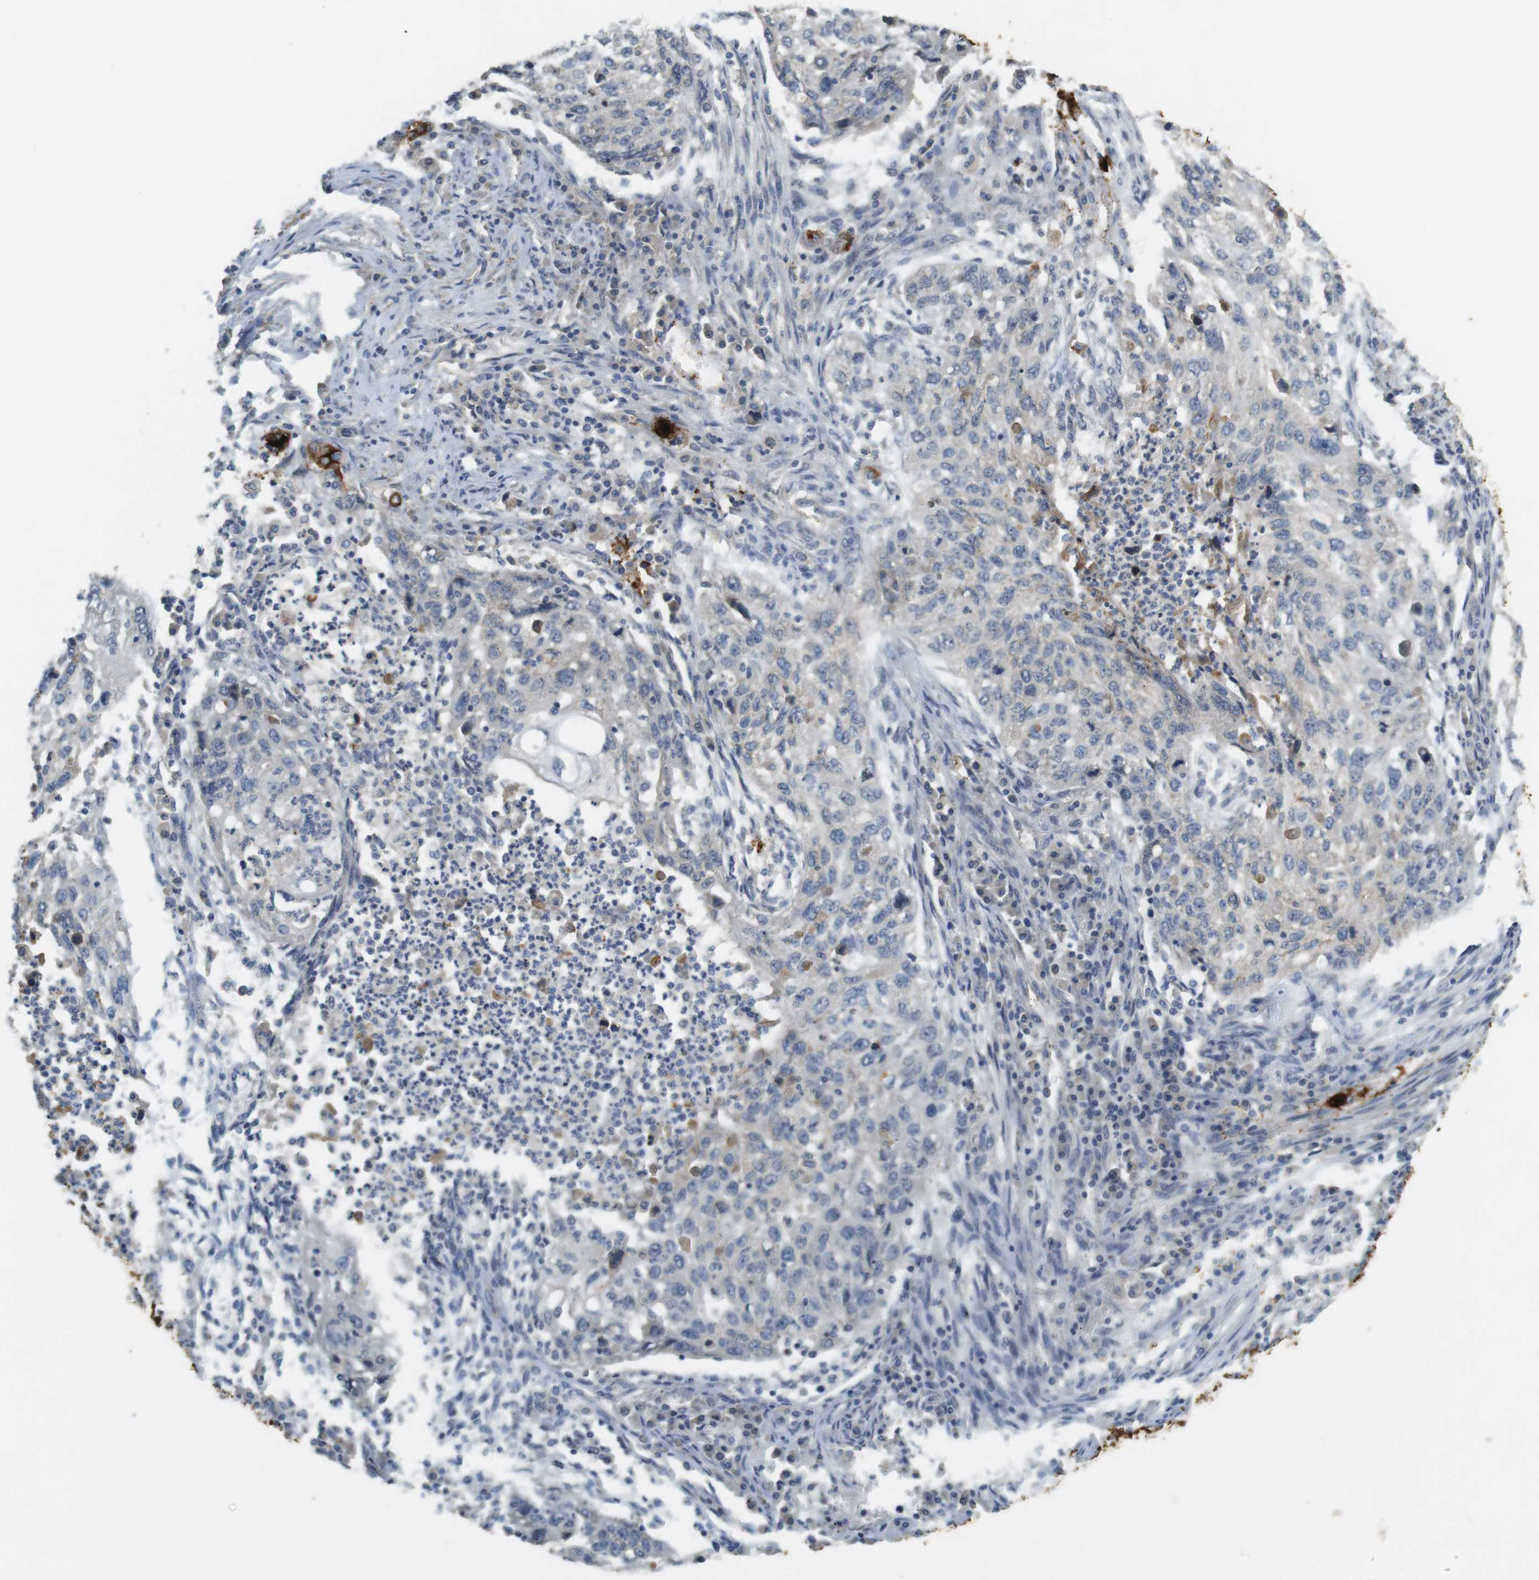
{"staining": {"intensity": "weak", "quantity": "25%-75%", "location": "cytoplasmic/membranous"}, "tissue": "lung cancer", "cell_type": "Tumor cells", "image_type": "cancer", "snomed": [{"axis": "morphology", "description": "Squamous cell carcinoma, NOS"}, {"axis": "topography", "description": "Lung"}], "caption": "Immunohistochemical staining of human lung squamous cell carcinoma reveals low levels of weak cytoplasmic/membranous staining in approximately 25%-75% of tumor cells.", "gene": "MUC5B", "patient": {"sex": "female", "age": 63}}